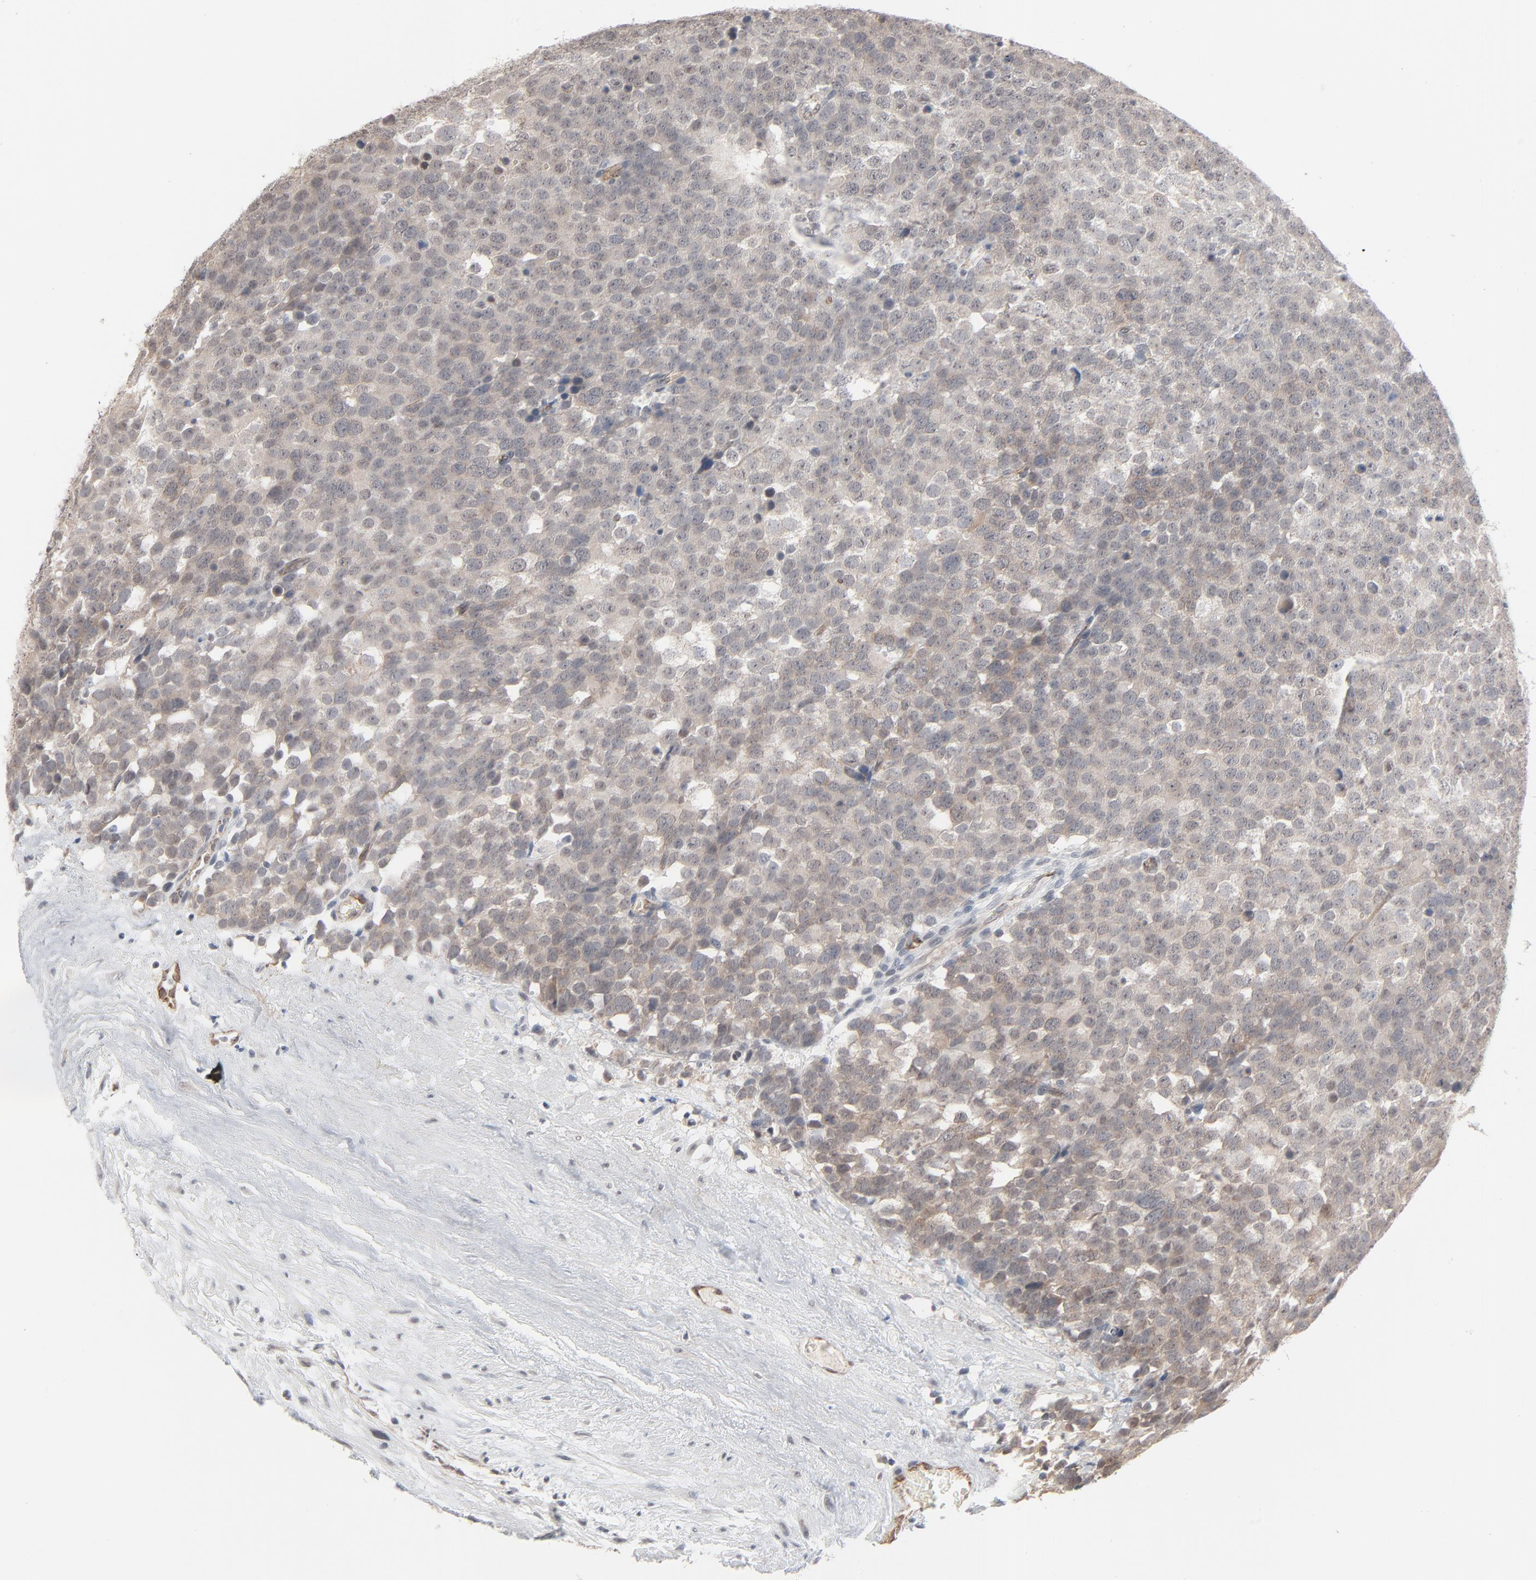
{"staining": {"intensity": "weak", "quantity": ">75%", "location": "cytoplasmic/membranous"}, "tissue": "testis cancer", "cell_type": "Tumor cells", "image_type": "cancer", "snomed": [{"axis": "morphology", "description": "Seminoma, NOS"}, {"axis": "topography", "description": "Testis"}], "caption": "Protein expression analysis of human testis cancer reveals weak cytoplasmic/membranous staining in about >75% of tumor cells.", "gene": "ITPR3", "patient": {"sex": "male", "age": 71}}